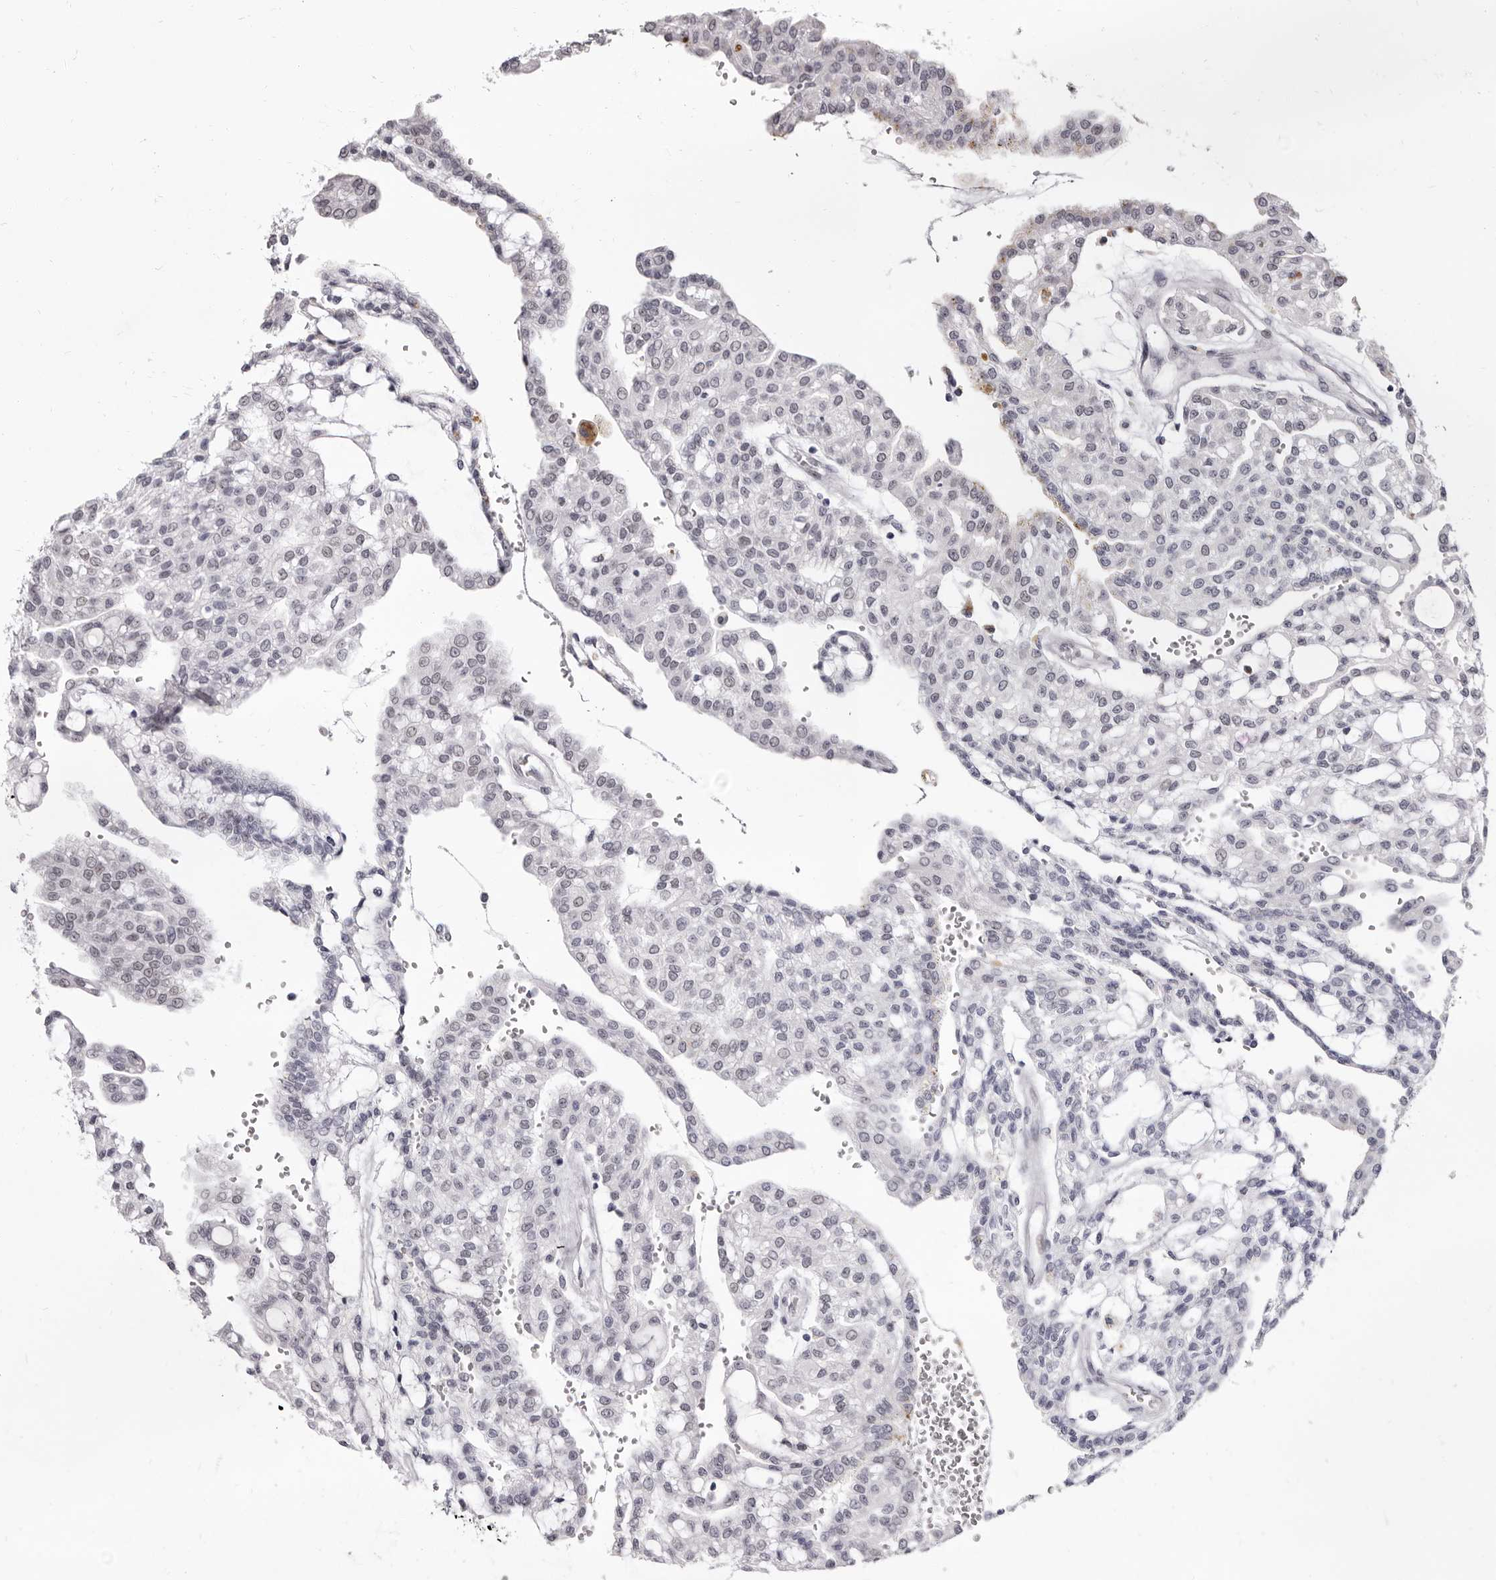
{"staining": {"intensity": "negative", "quantity": "none", "location": "none"}, "tissue": "renal cancer", "cell_type": "Tumor cells", "image_type": "cancer", "snomed": [{"axis": "morphology", "description": "Adenocarcinoma, NOS"}, {"axis": "topography", "description": "Kidney"}], "caption": "Immunohistochemistry (IHC) of renal cancer (adenocarcinoma) reveals no positivity in tumor cells.", "gene": "ZNF326", "patient": {"sex": "male", "age": 63}}